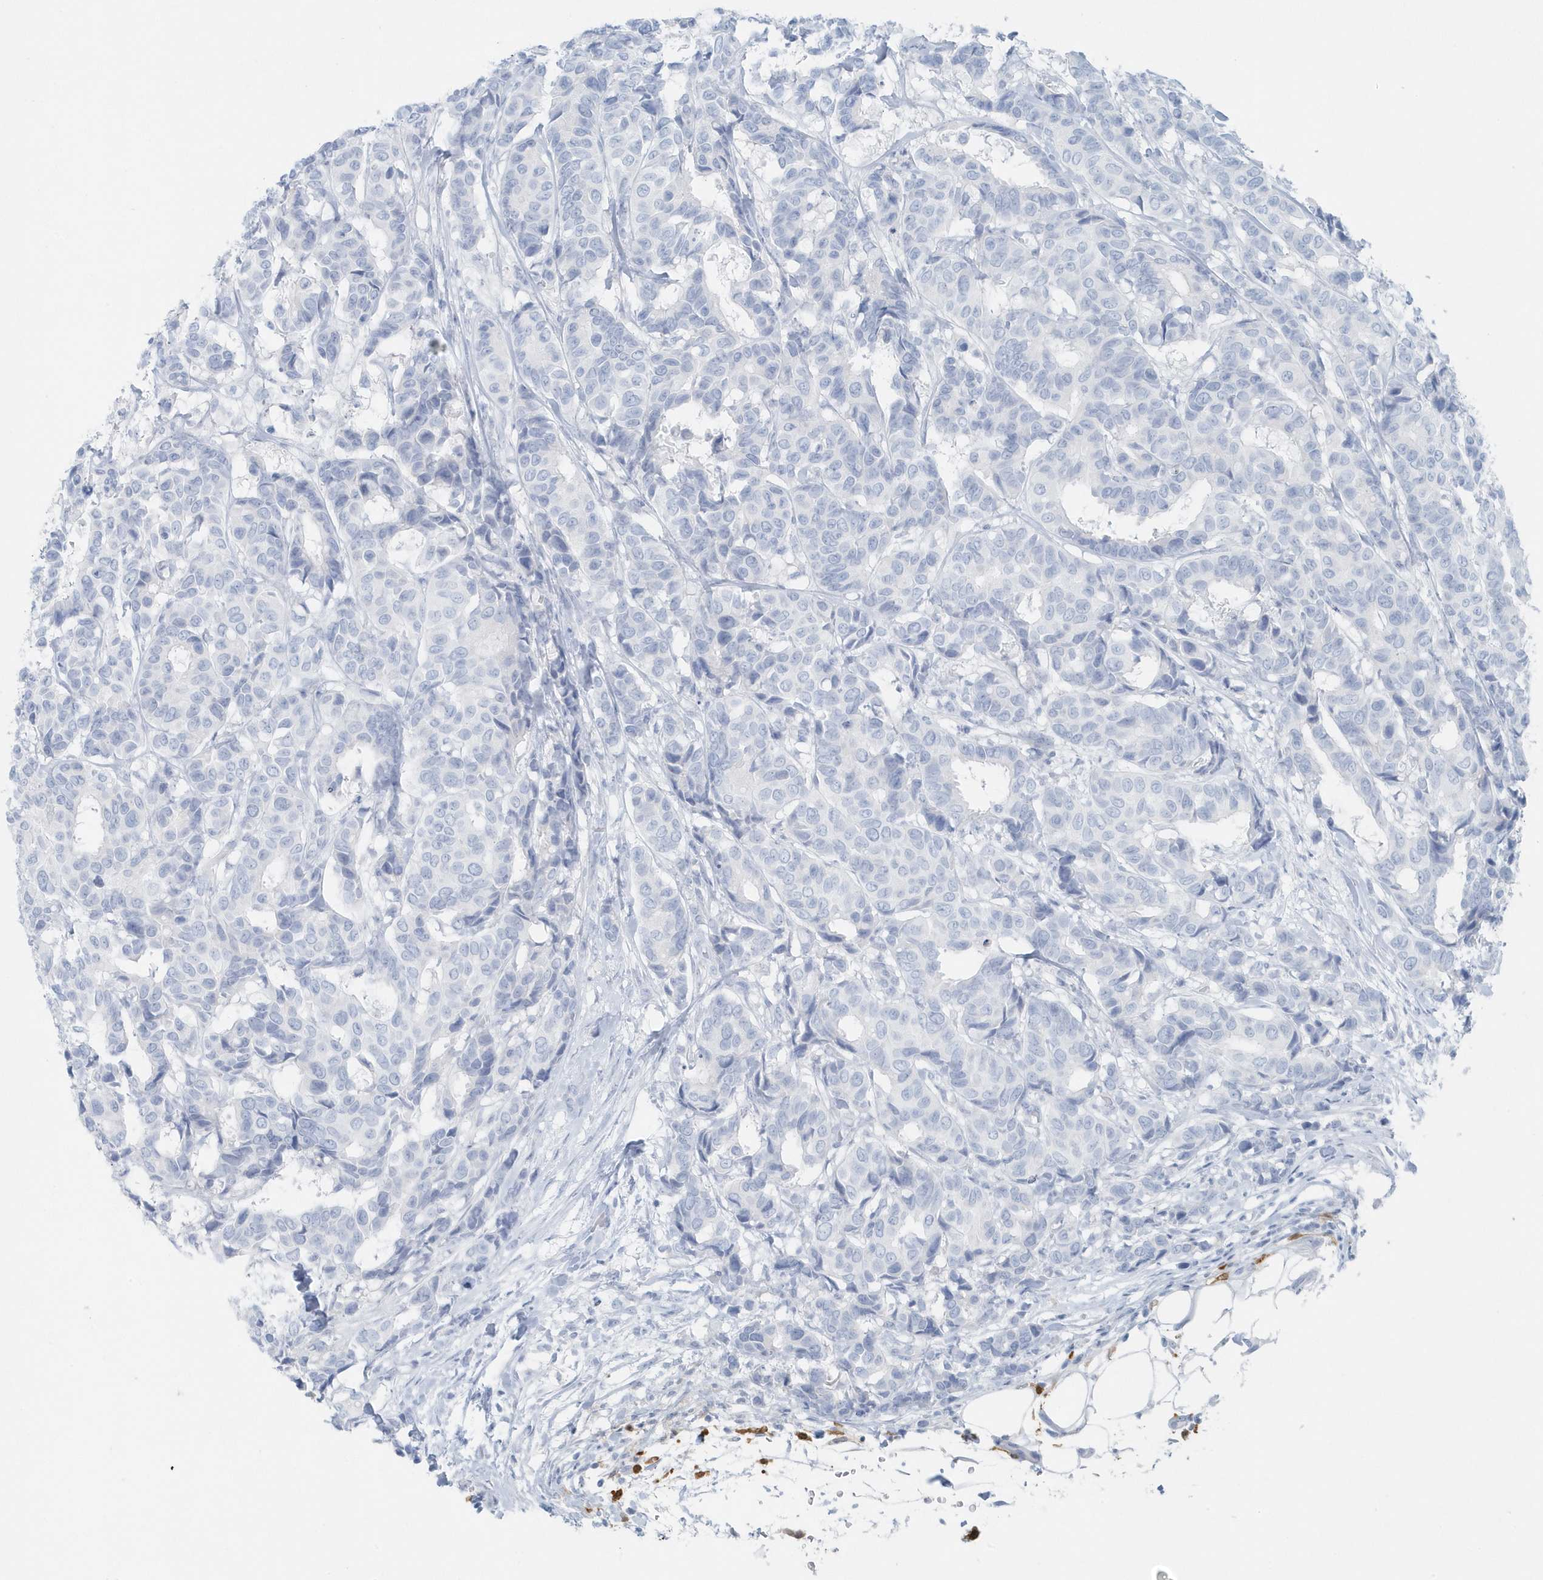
{"staining": {"intensity": "negative", "quantity": "none", "location": "none"}, "tissue": "breast cancer", "cell_type": "Tumor cells", "image_type": "cancer", "snomed": [{"axis": "morphology", "description": "Duct carcinoma"}, {"axis": "topography", "description": "Breast"}], "caption": "There is no significant expression in tumor cells of intraductal carcinoma (breast).", "gene": "FAM98A", "patient": {"sex": "female", "age": 87}}